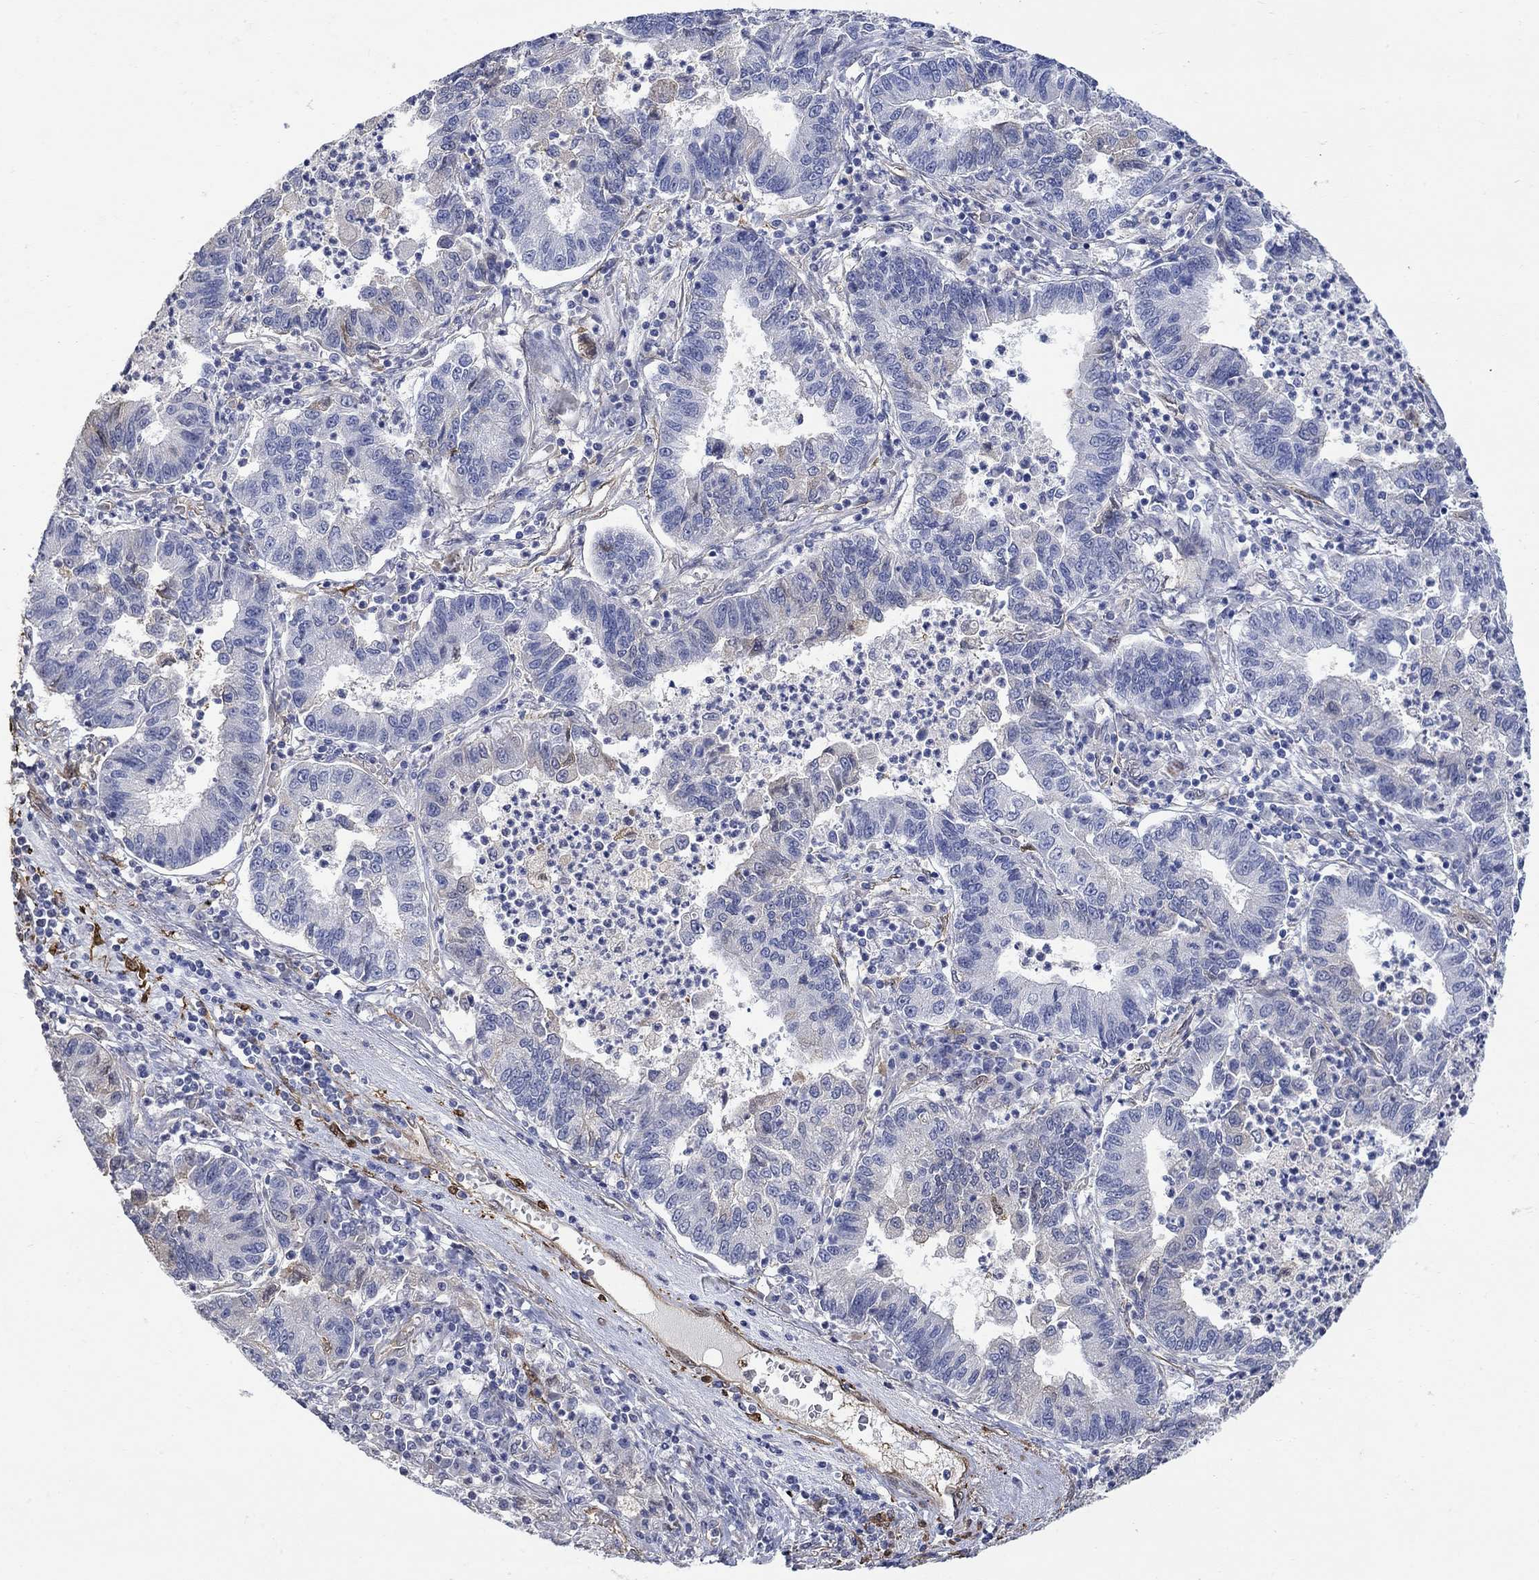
{"staining": {"intensity": "negative", "quantity": "none", "location": "none"}, "tissue": "lung cancer", "cell_type": "Tumor cells", "image_type": "cancer", "snomed": [{"axis": "morphology", "description": "Adenocarcinoma, NOS"}, {"axis": "topography", "description": "Lung"}], "caption": "Histopathology image shows no protein positivity in tumor cells of lung cancer tissue.", "gene": "TGM2", "patient": {"sex": "female", "age": 57}}